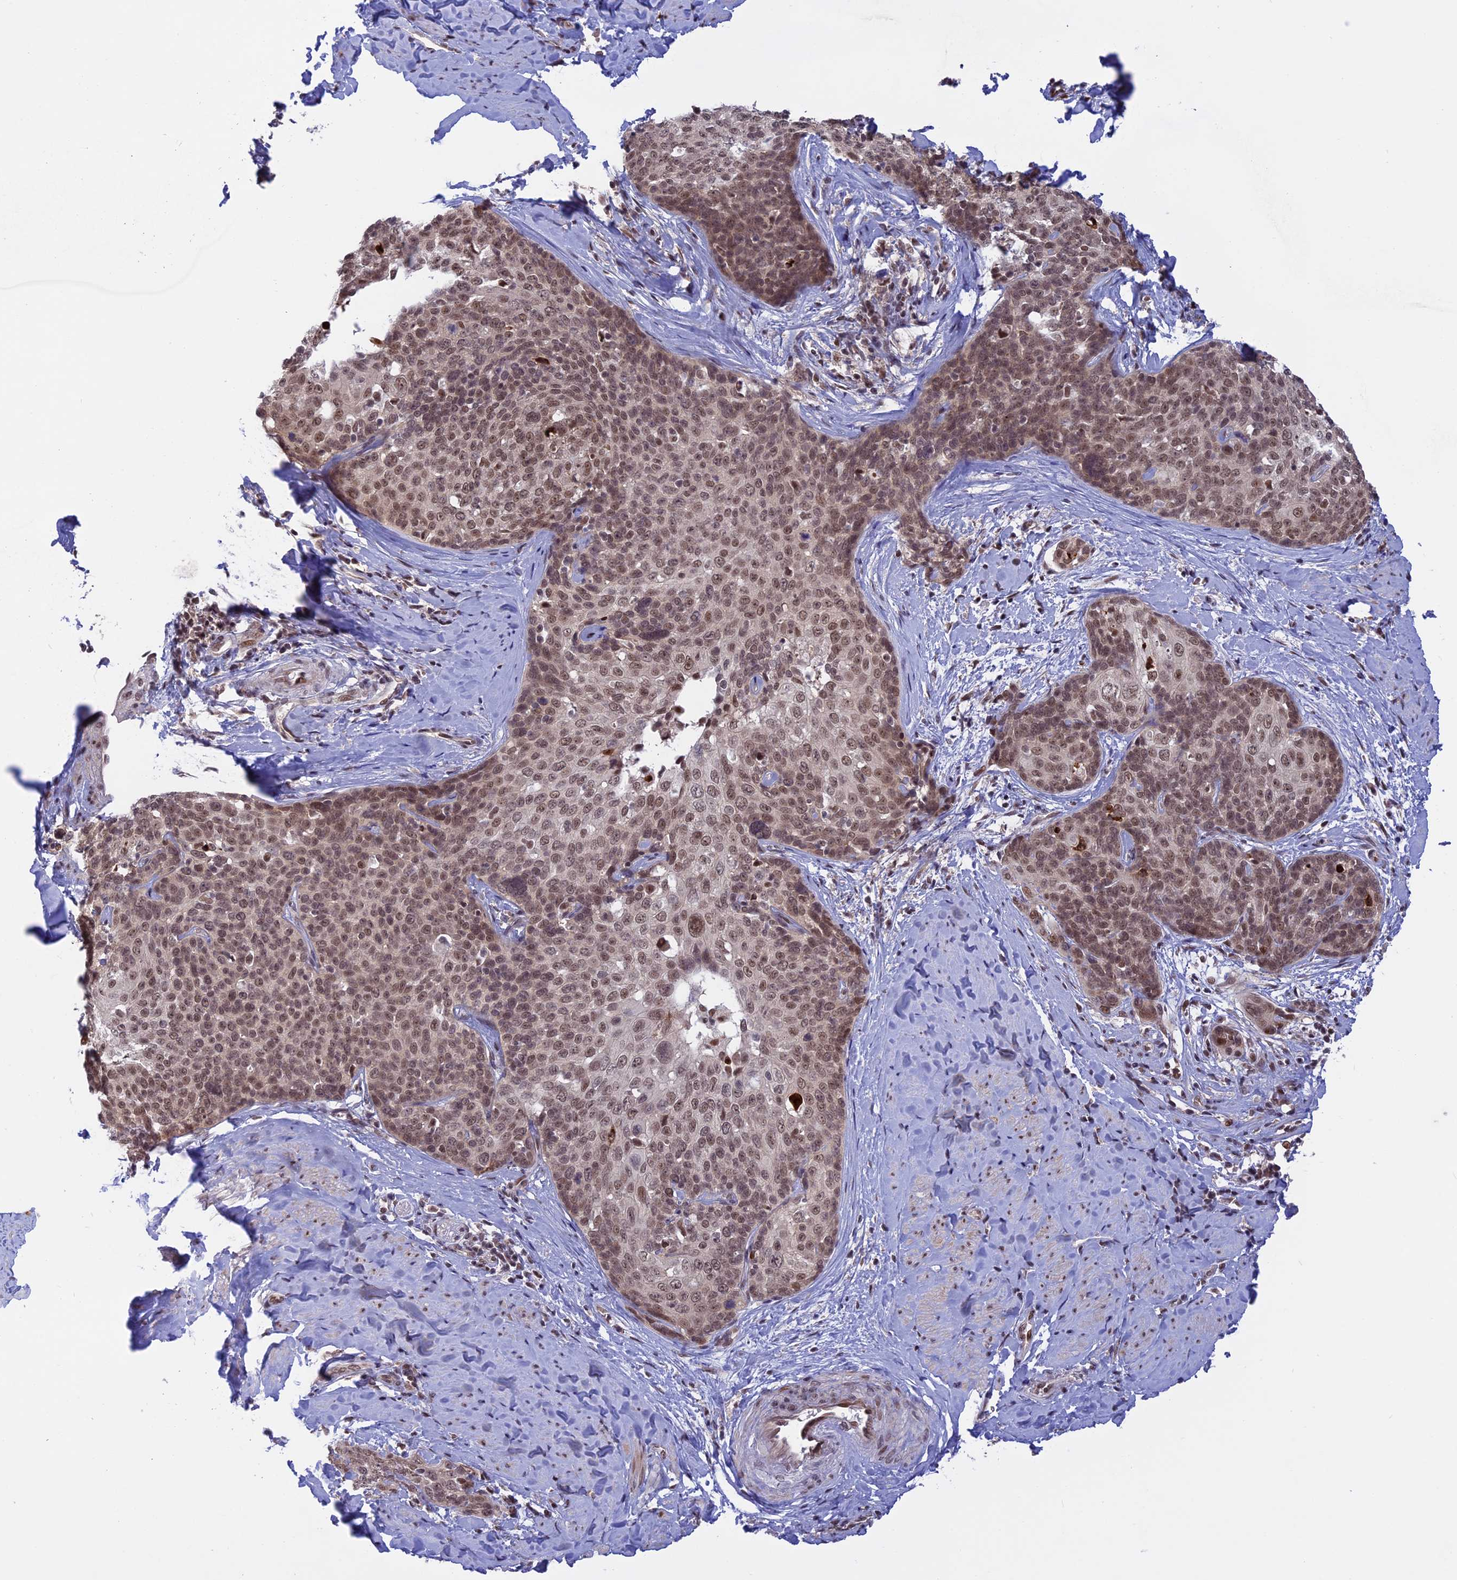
{"staining": {"intensity": "moderate", "quantity": ">75%", "location": "nuclear"}, "tissue": "cervical cancer", "cell_type": "Tumor cells", "image_type": "cancer", "snomed": [{"axis": "morphology", "description": "Squamous cell carcinoma, NOS"}, {"axis": "topography", "description": "Cervix"}], "caption": "About >75% of tumor cells in human cervical cancer (squamous cell carcinoma) display moderate nuclear protein positivity as visualized by brown immunohistochemical staining.", "gene": "POLR2C", "patient": {"sex": "female", "age": 50}}